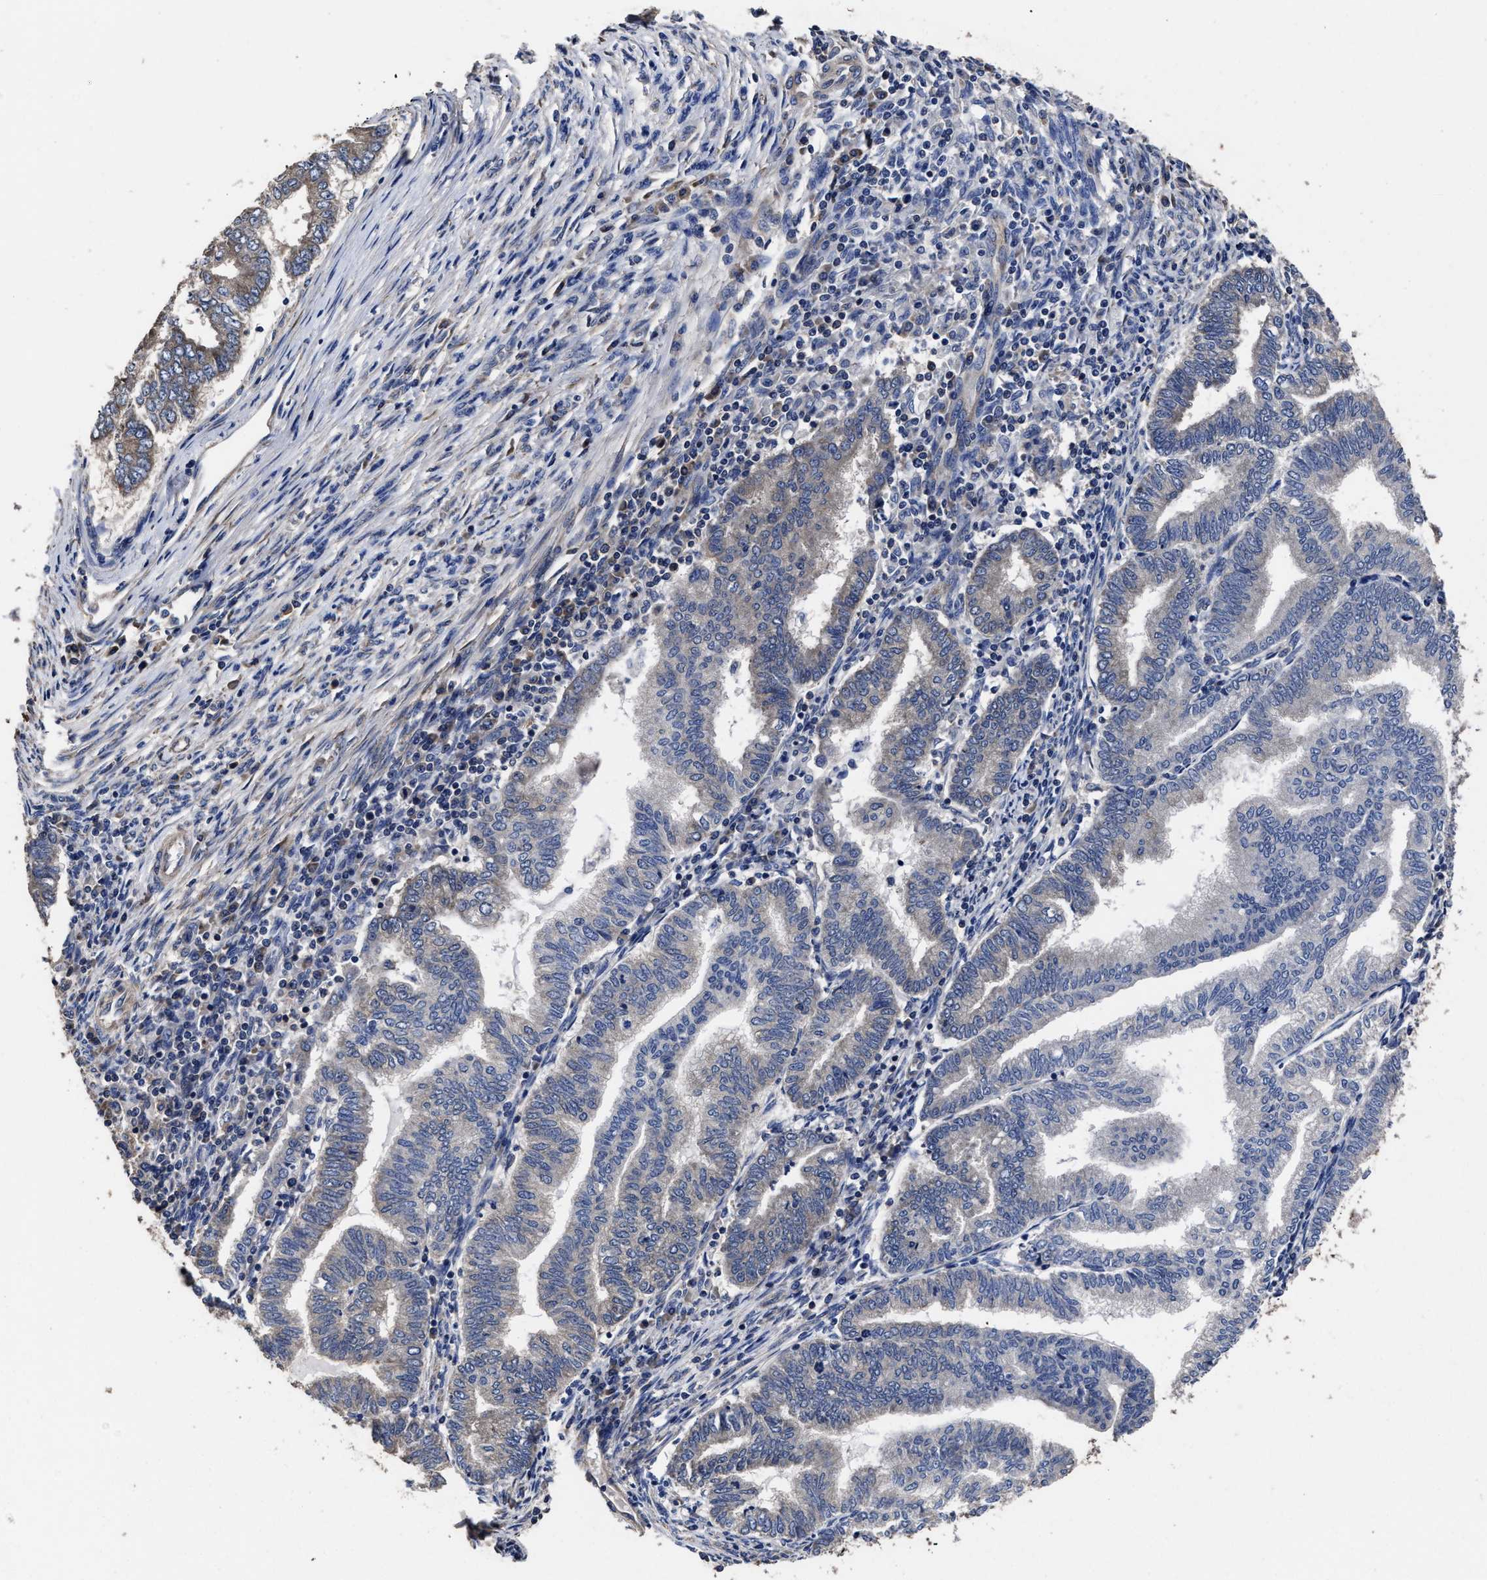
{"staining": {"intensity": "weak", "quantity": "<25%", "location": "cytoplasmic/membranous"}, "tissue": "endometrial cancer", "cell_type": "Tumor cells", "image_type": "cancer", "snomed": [{"axis": "morphology", "description": "Polyp, NOS"}, {"axis": "morphology", "description": "Adenocarcinoma, NOS"}, {"axis": "morphology", "description": "Adenoma, NOS"}, {"axis": "topography", "description": "Endometrium"}], "caption": "This is a micrograph of immunohistochemistry (IHC) staining of endometrial cancer, which shows no expression in tumor cells. (DAB immunohistochemistry visualized using brightfield microscopy, high magnification).", "gene": "AVEN", "patient": {"sex": "female", "age": 79}}